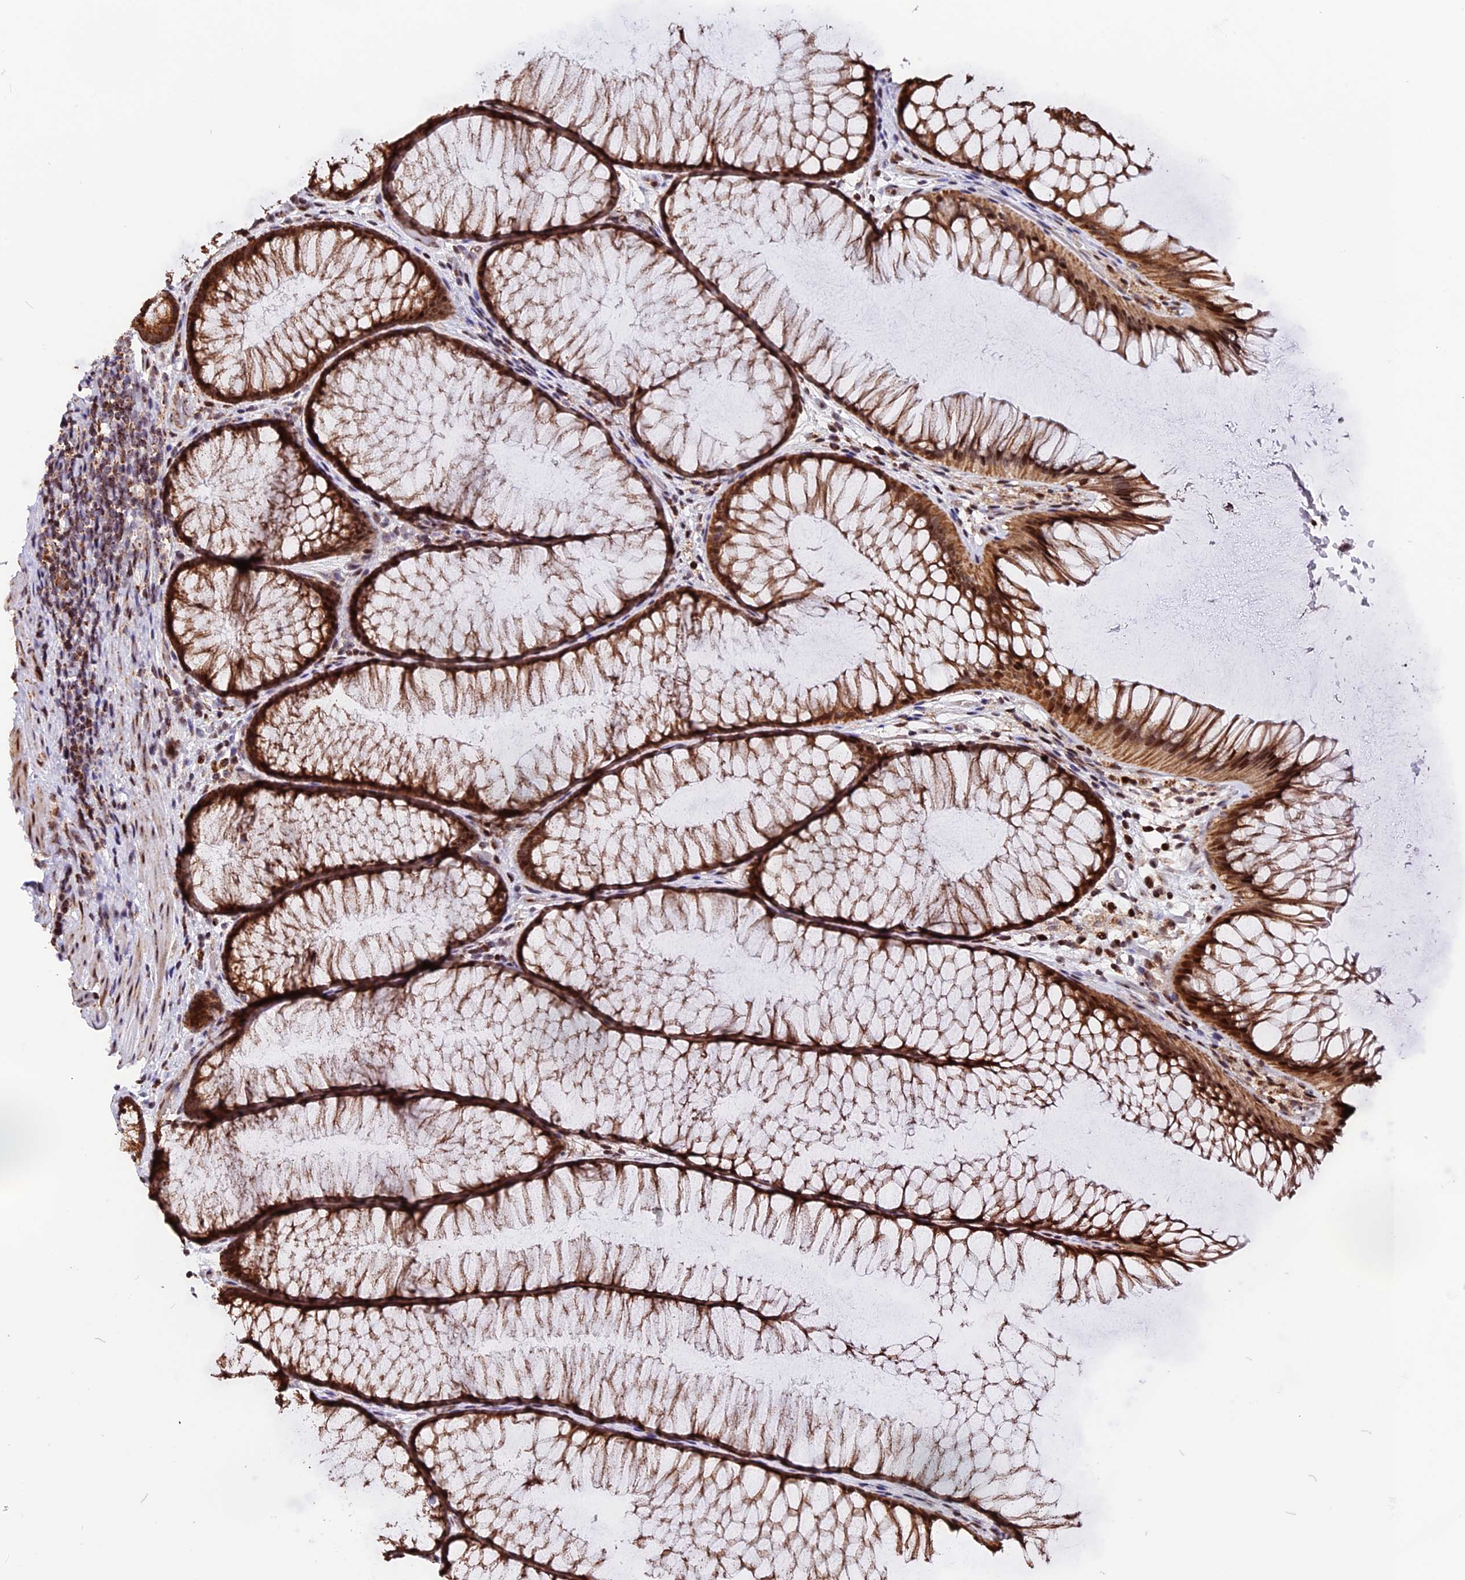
{"staining": {"intensity": "weak", "quantity": "25%-75%", "location": "cytoplasmic/membranous"}, "tissue": "colon", "cell_type": "Endothelial cells", "image_type": "normal", "snomed": [{"axis": "morphology", "description": "Normal tissue, NOS"}, {"axis": "topography", "description": "Colon"}], "caption": "Immunohistochemical staining of normal colon shows 25%-75% levels of weak cytoplasmic/membranous protein staining in approximately 25%-75% of endothelial cells.", "gene": "FAM174C", "patient": {"sex": "female", "age": 82}}